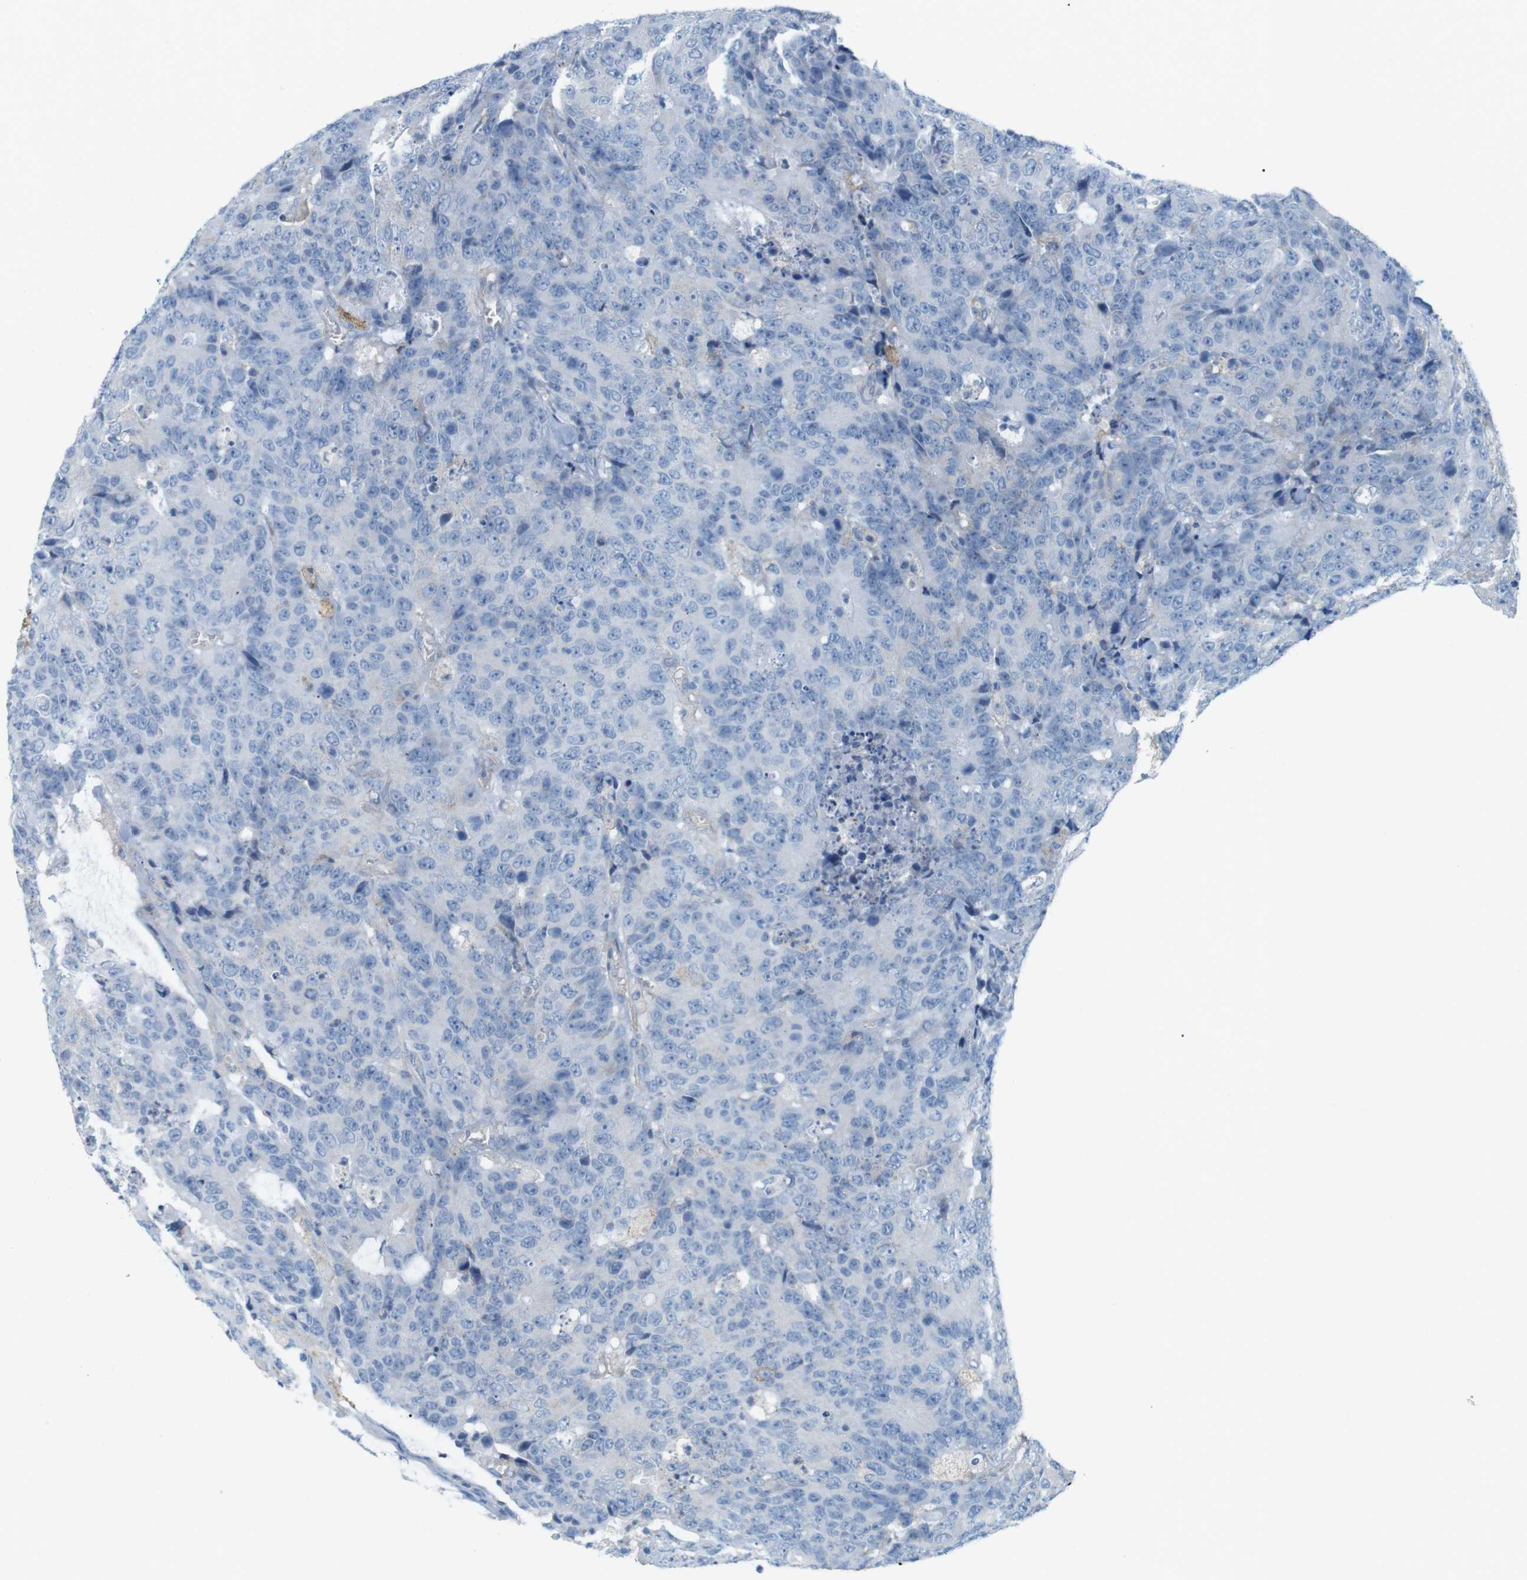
{"staining": {"intensity": "negative", "quantity": "none", "location": "none"}, "tissue": "colorectal cancer", "cell_type": "Tumor cells", "image_type": "cancer", "snomed": [{"axis": "morphology", "description": "Adenocarcinoma, NOS"}, {"axis": "topography", "description": "Colon"}], "caption": "An image of adenocarcinoma (colorectal) stained for a protein reveals no brown staining in tumor cells. Nuclei are stained in blue.", "gene": "VAMP1", "patient": {"sex": "female", "age": 86}}